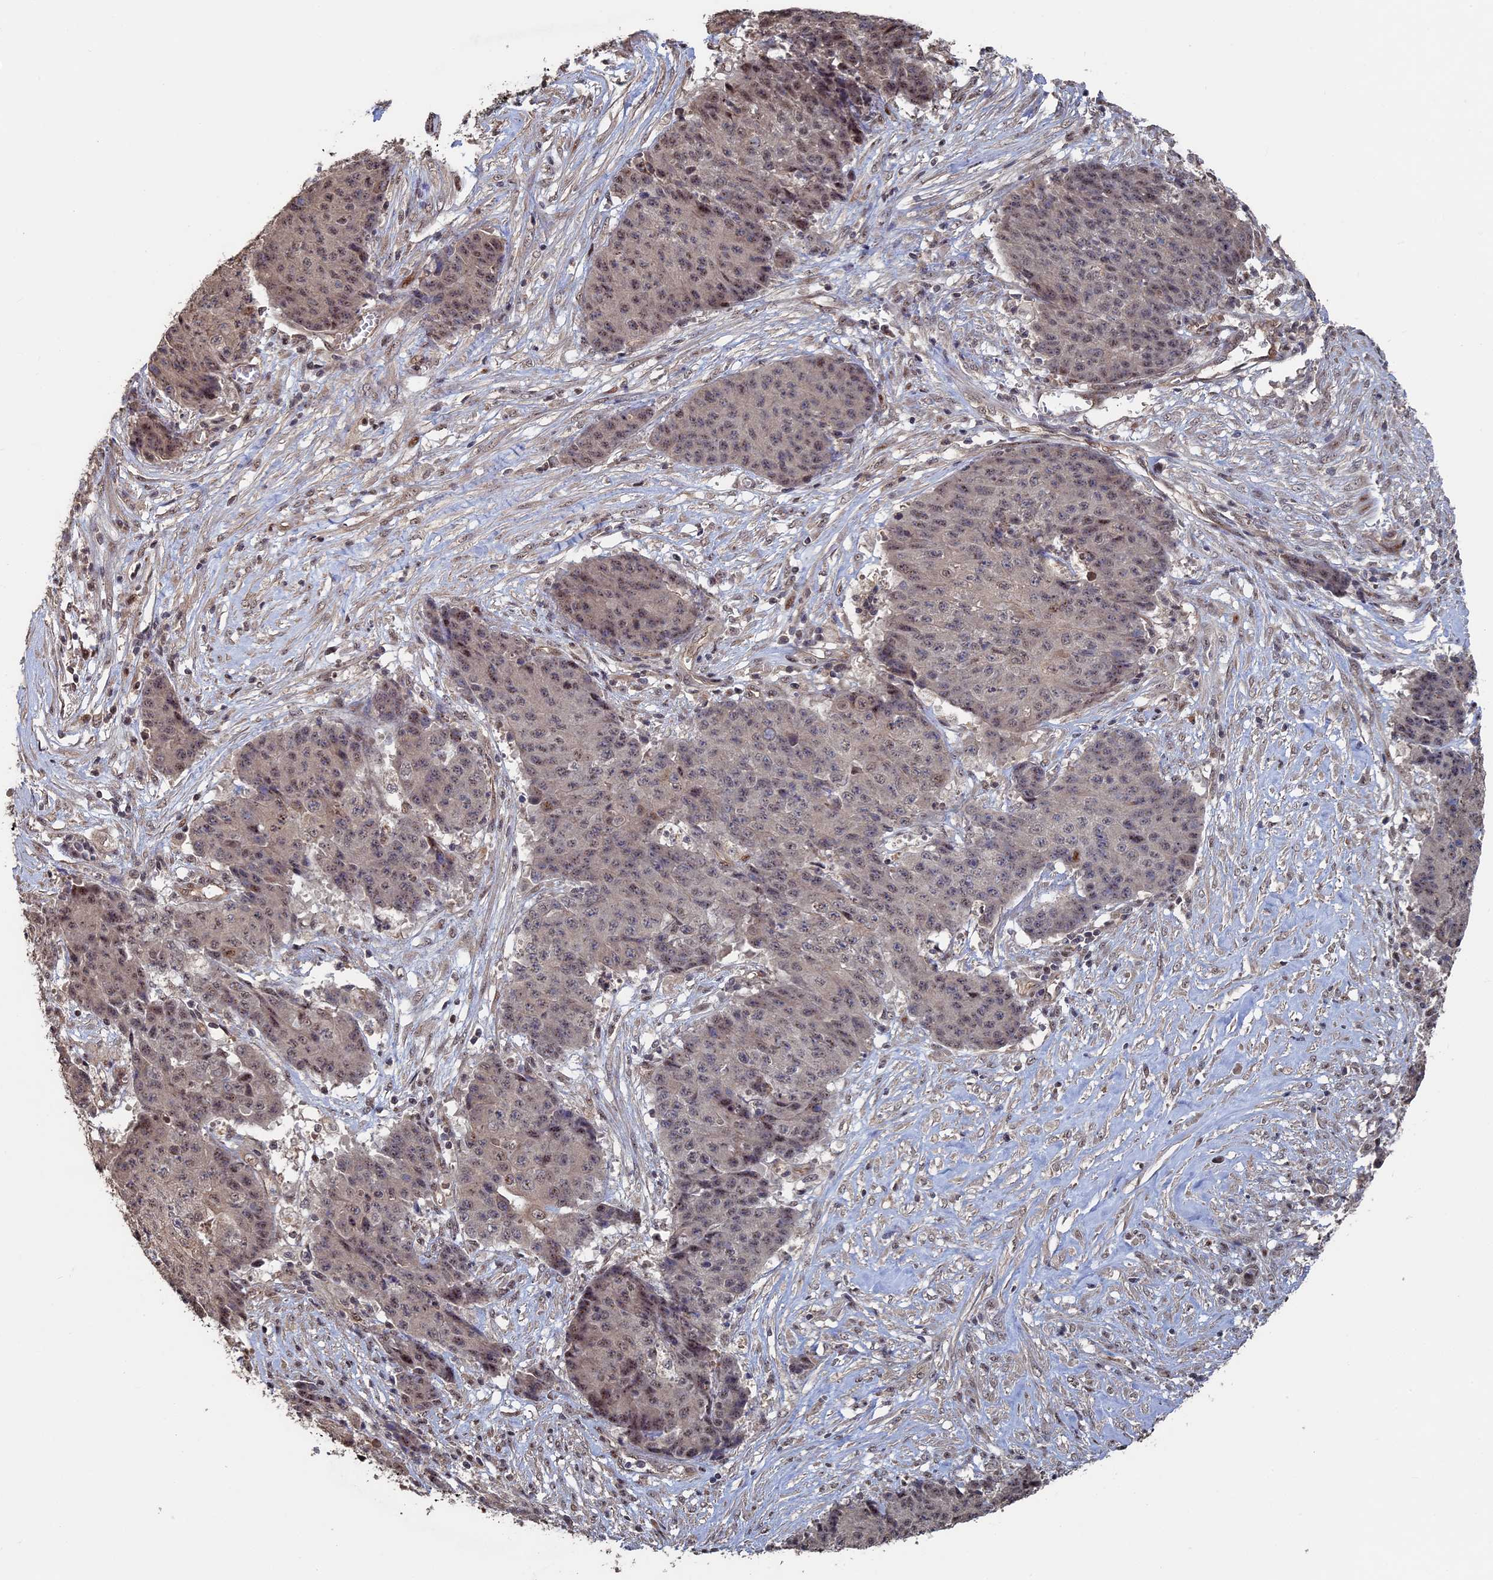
{"staining": {"intensity": "moderate", "quantity": ">75%", "location": "nuclear"}, "tissue": "ovarian cancer", "cell_type": "Tumor cells", "image_type": "cancer", "snomed": [{"axis": "morphology", "description": "Carcinoma, endometroid"}, {"axis": "topography", "description": "Ovary"}], "caption": "High-magnification brightfield microscopy of ovarian cancer stained with DAB (brown) and counterstained with hematoxylin (blue). tumor cells exhibit moderate nuclear positivity is seen in about>75% of cells.", "gene": "KIAA1328", "patient": {"sex": "female", "age": 42}}